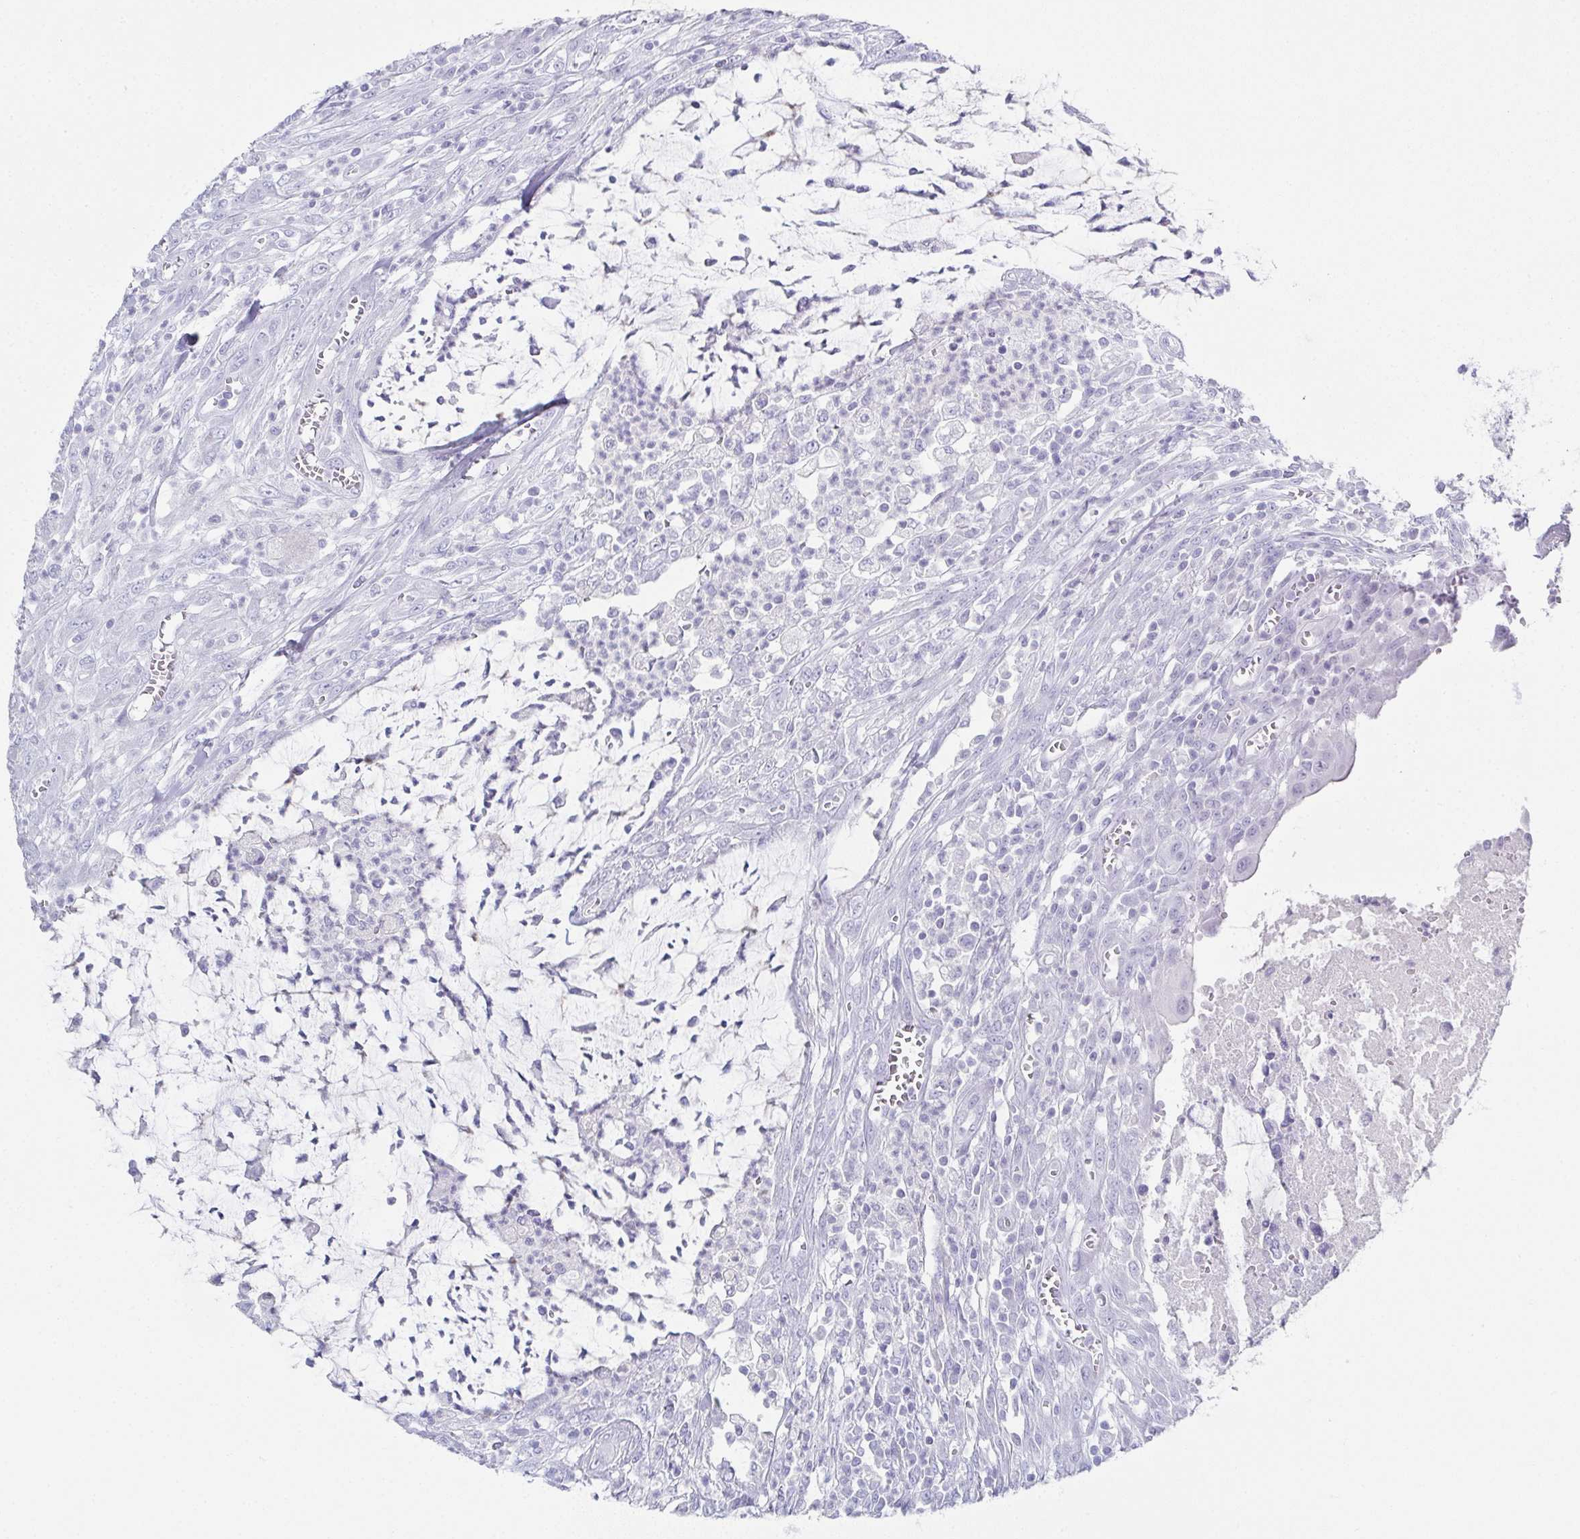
{"staining": {"intensity": "negative", "quantity": "none", "location": "none"}, "tissue": "colorectal cancer", "cell_type": "Tumor cells", "image_type": "cancer", "snomed": [{"axis": "morphology", "description": "Adenocarcinoma, NOS"}, {"axis": "topography", "description": "Colon"}], "caption": "Tumor cells show no significant expression in colorectal adenocarcinoma.", "gene": "SYCP1", "patient": {"sex": "male", "age": 65}}